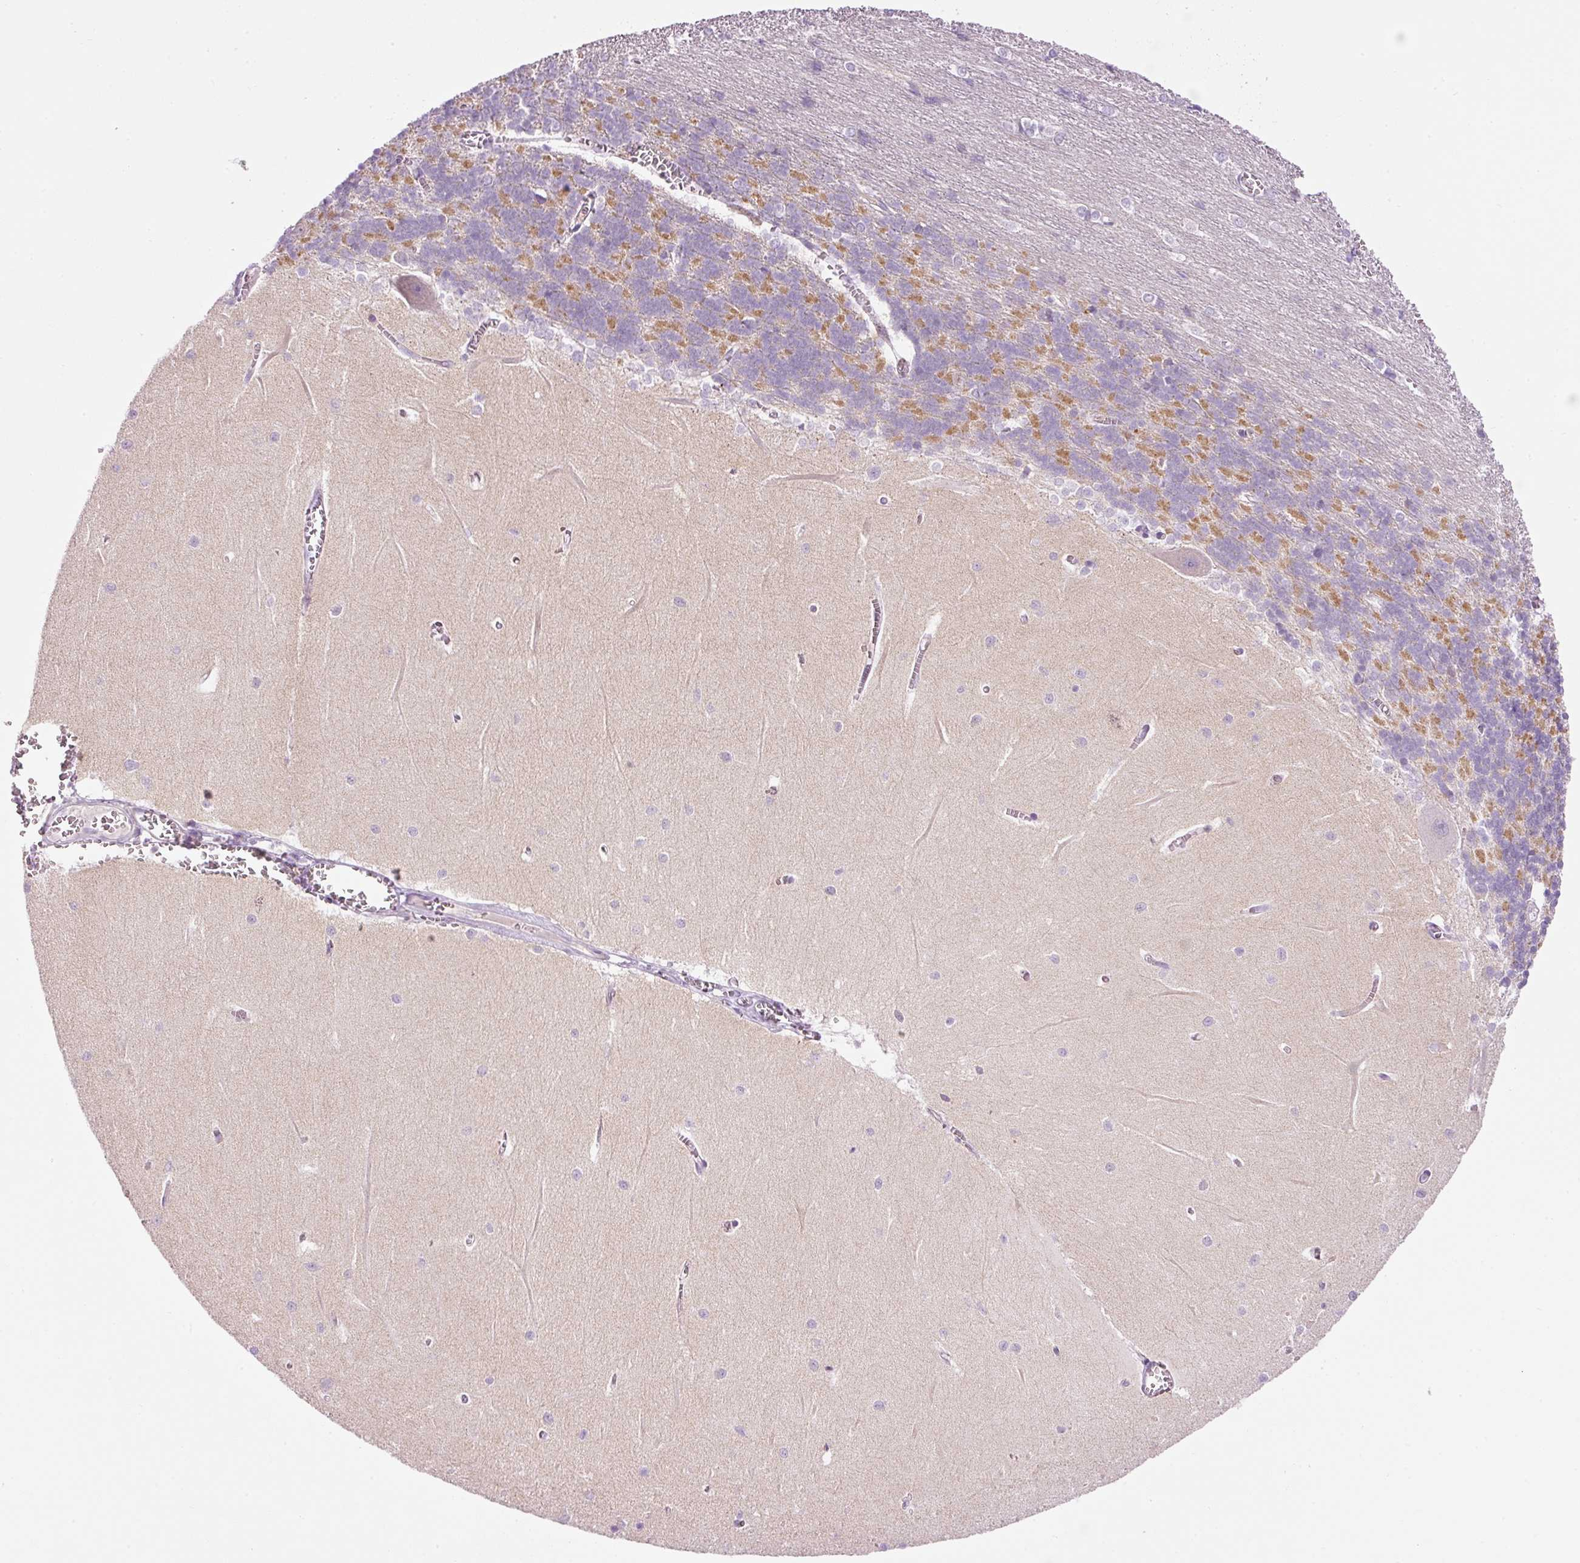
{"staining": {"intensity": "moderate", "quantity": "25%-75%", "location": "cytoplasmic/membranous"}, "tissue": "cerebellum", "cell_type": "Cells in granular layer", "image_type": "normal", "snomed": [{"axis": "morphology", "description": "Normal tissue, NOS"}, {"axis": "topography", "description": "Cerebellum"}], "caption": "Brown immunohistochemical staining in normal human cerebellum reveals moderate cytoplasmic/membranous positivity in about 25%-75% of cells in granular layer.", "gene": "CARD16", "patient": {"sex": "male", "age": 37}}